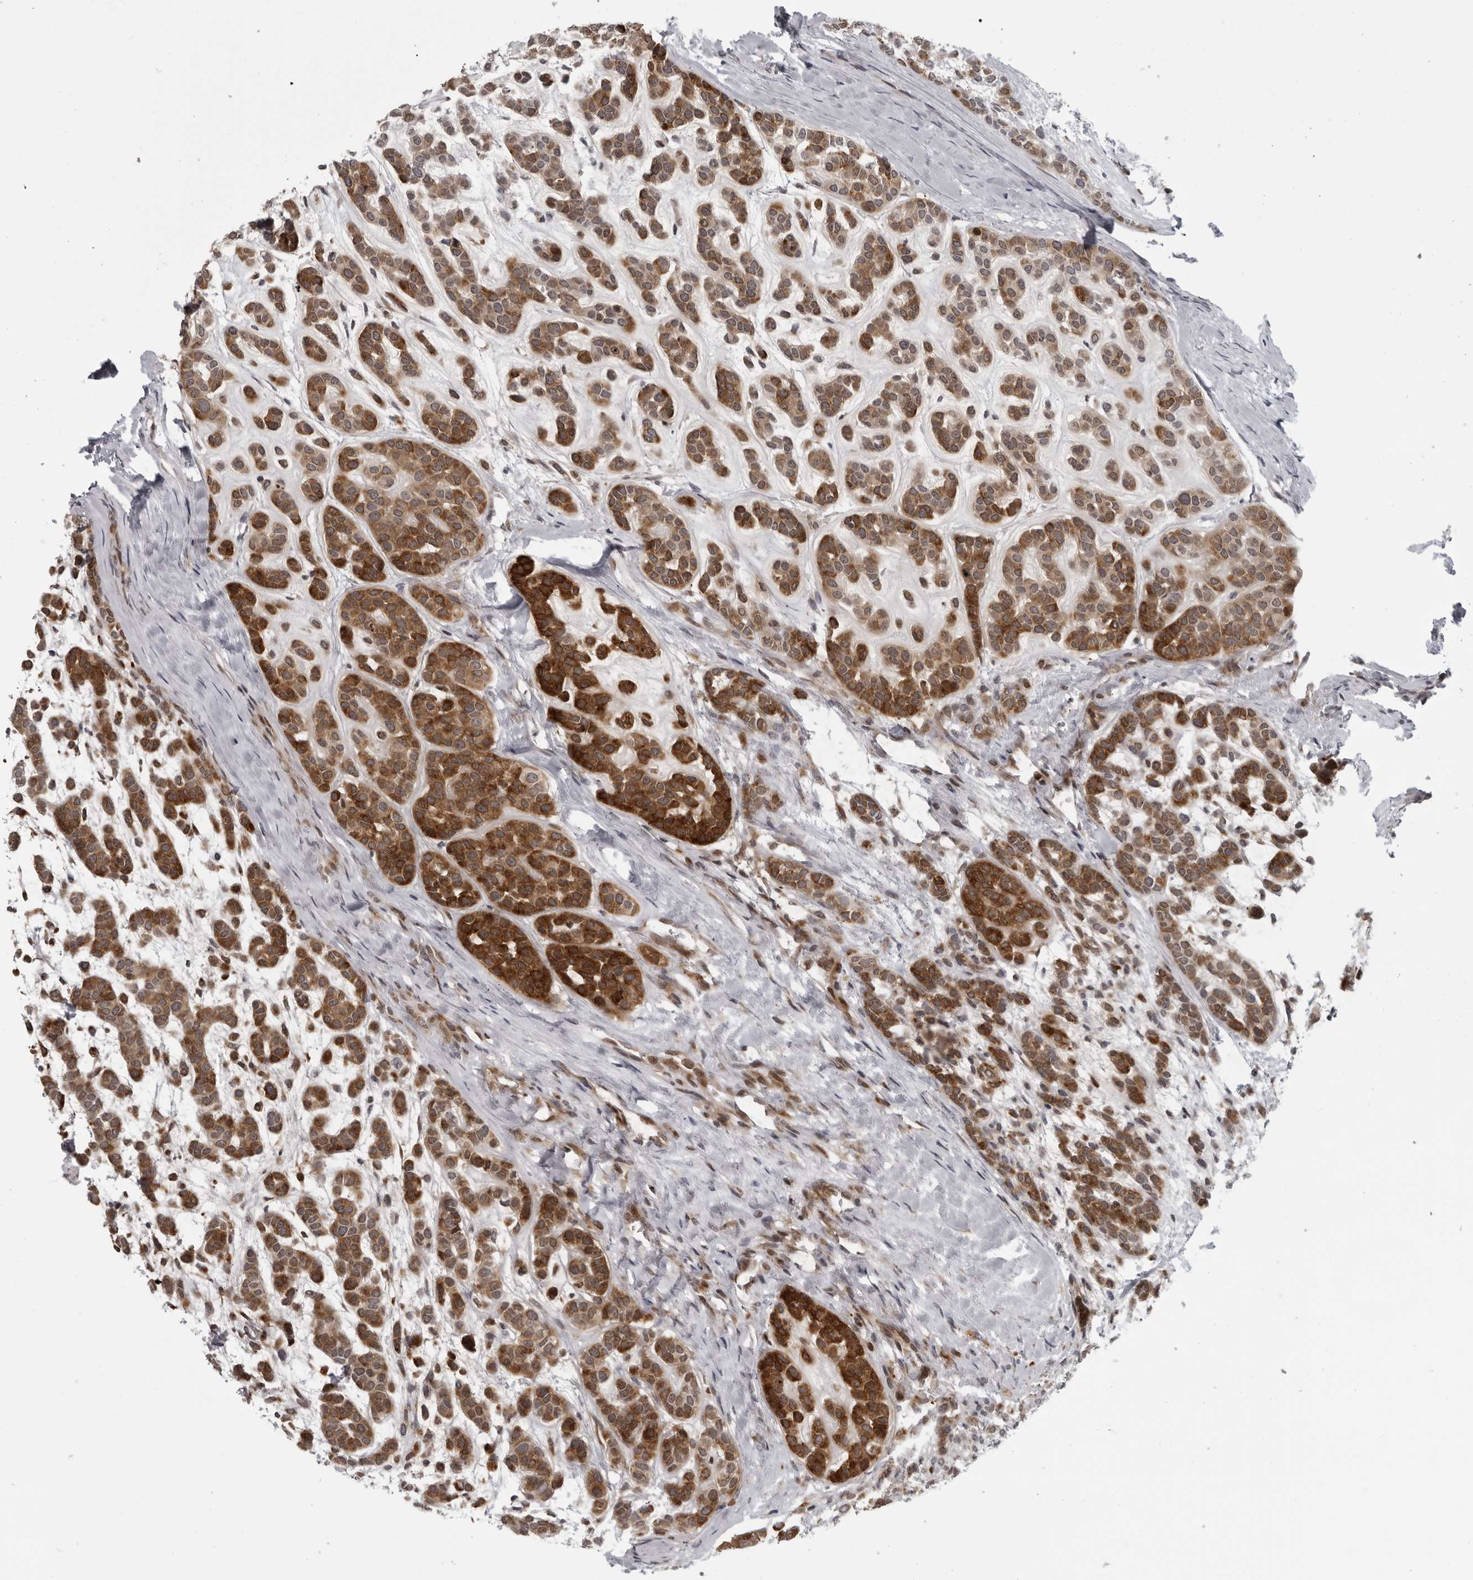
{"staining": {"intensity": "strong", "quantity": ">75%", "location": "cytoplasmic/membranous"}, "tissue": "head and neck cancer", "cell_type": "Tumor cells", "image_type": "cancer", "snomed": [{"axis": "morphology", "description": "Adenocarcinoma, NOS"}, {"axis": "morphology", "description": "Adenoma, NOS"}, {"axis": "topography", "description": "Head-Neck"}], "caption": "Head and neck cancer stained for a protein reveals strong cytoplasmic/membranous positivity in tumor cells. (DAB (3,3'-diaminobenzidine) = brown stain, brightfield microscopy at high magnification).", "gene": "THOP1", "patient": {"sex": "female", "age": 55}}